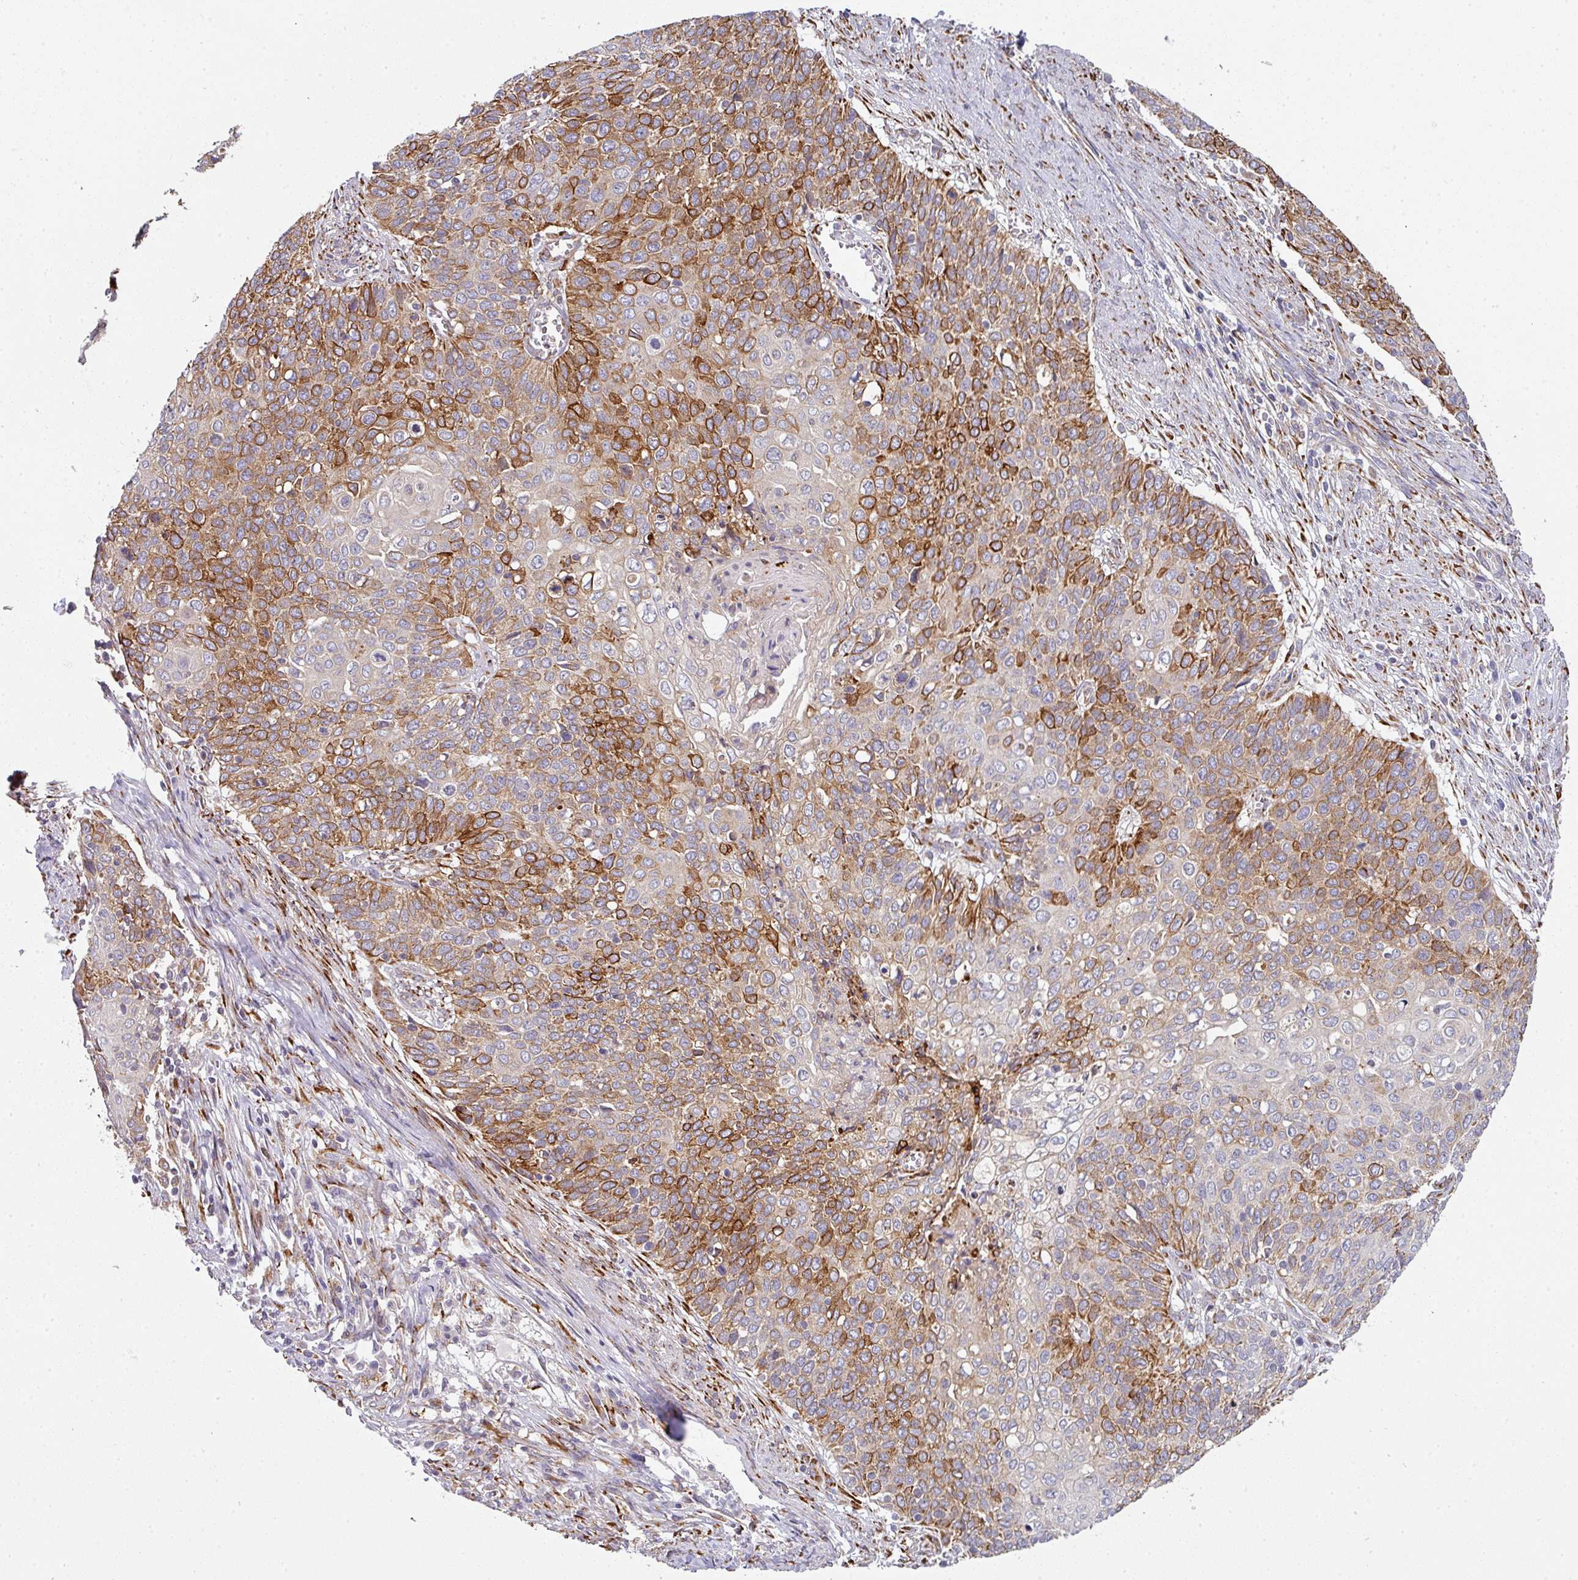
{"staining": {"intensity": "moderate", "quantity": "25%-75%", "location": "cytoplasmic/membranous"}, "tissue": "cervical cancer", "cell_type": "Tumor cells", "image_type": "cancer", "snomed": [{"axis": "morphology", "description": "Squamous cell carcinoma, NOS"}, {"axis": "topography", "description": "Cervix"}], "caption": "The micrograph shows a brown stain indicating the presence of a protein in the cytoplasmic/membranous of tumor cells in squamous cell carcinoma (cervical).", "gene": "ZNF268", "patient": {"sex": "female", "age": 39}}